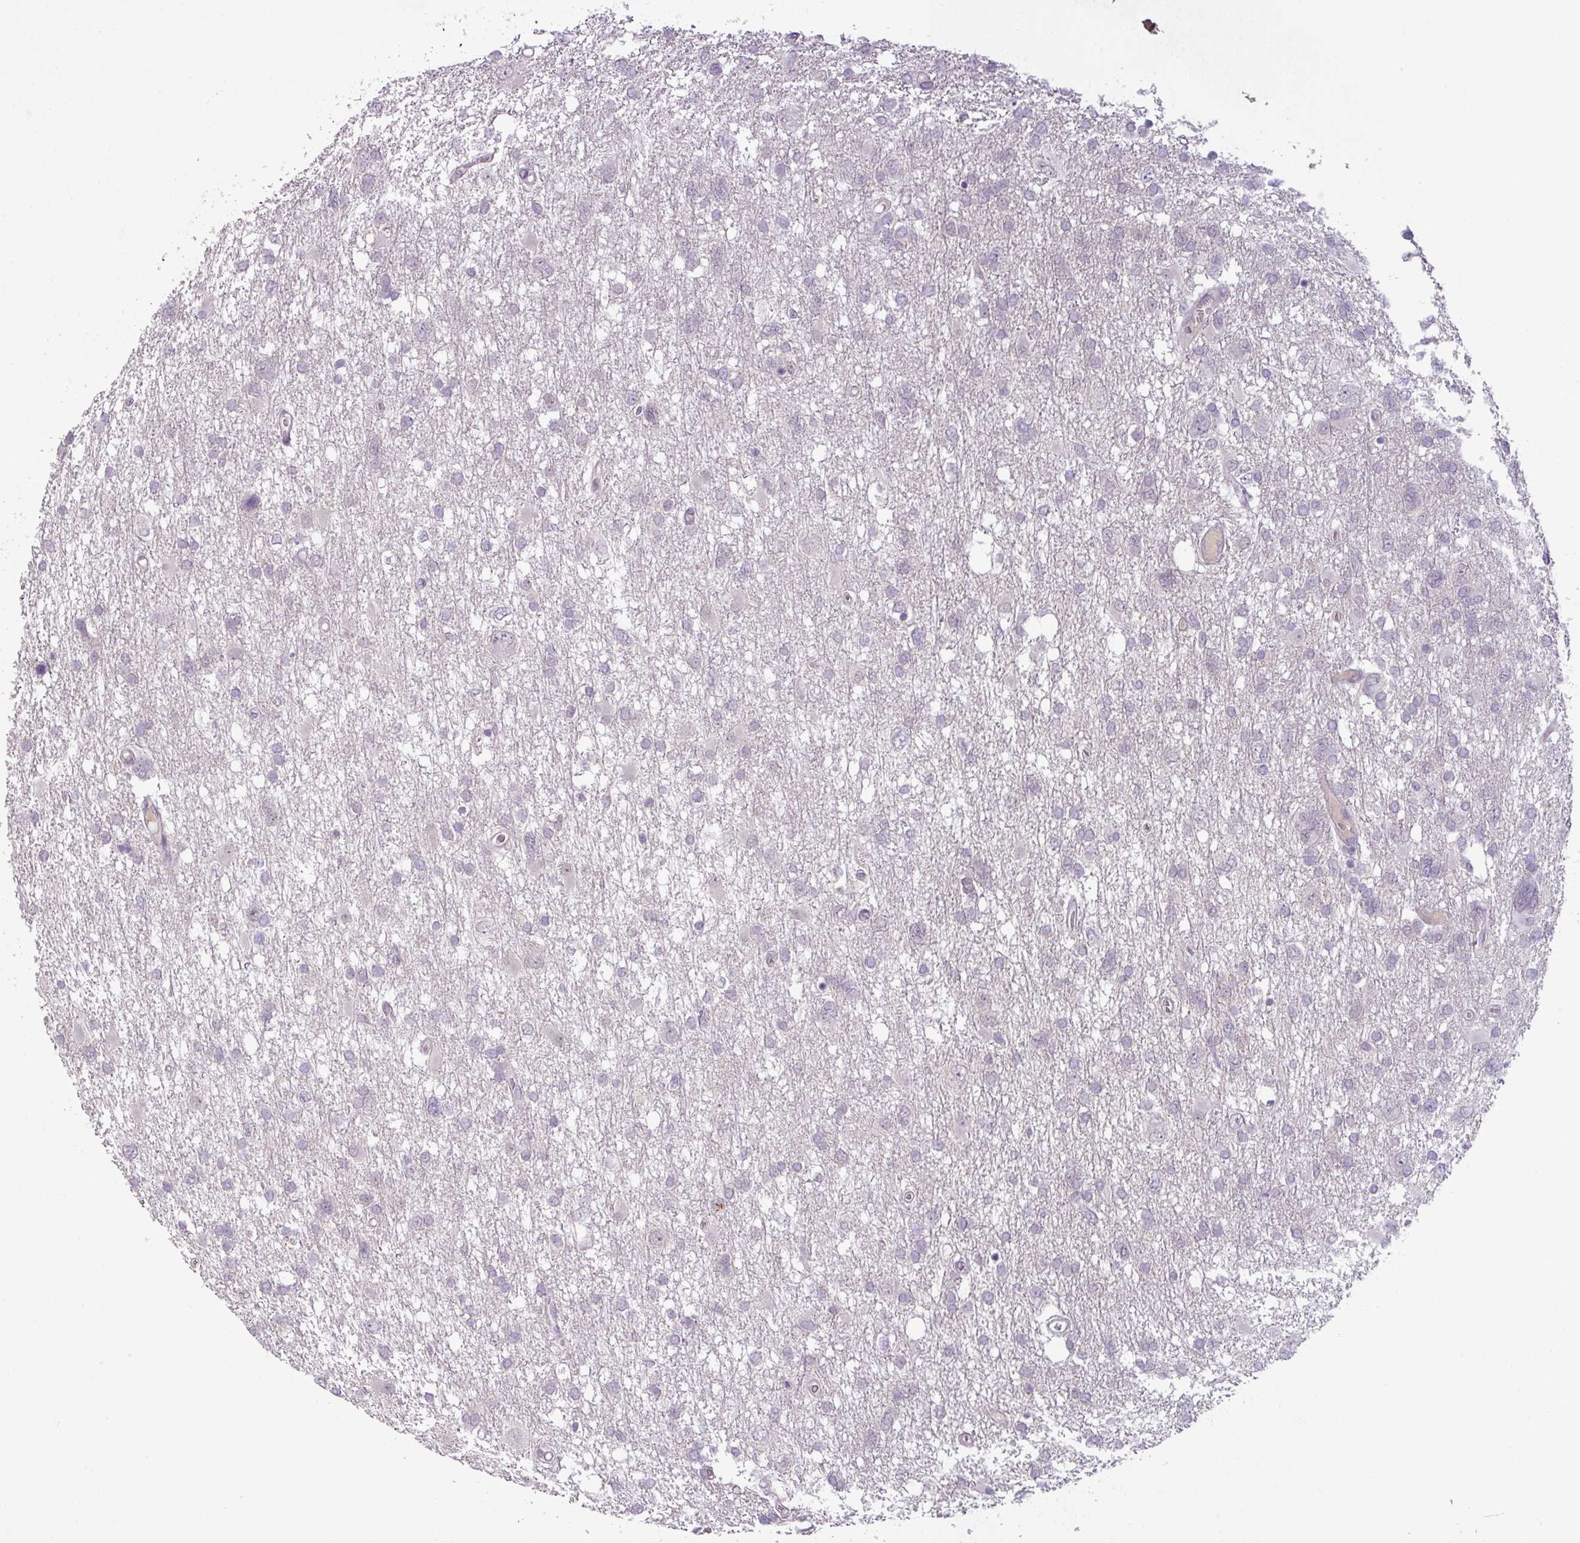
{"staining": {"intensity": "negative", "quantity": "none", "location": "none"}, "tissue": "glioma", "cell_type": "Tumor cells", "image_type": "cancer", "snomed": [{"axis": "morphology", "description": "Glioma, malignant, High grade"}, {"axis": "topography", "description": "Brain"}], "caption": "Tumor cells show no significant staining in high-grade glioma (malignant).", "gene": "UVSSA", "patient": {"sex": "male", "age": 61}}